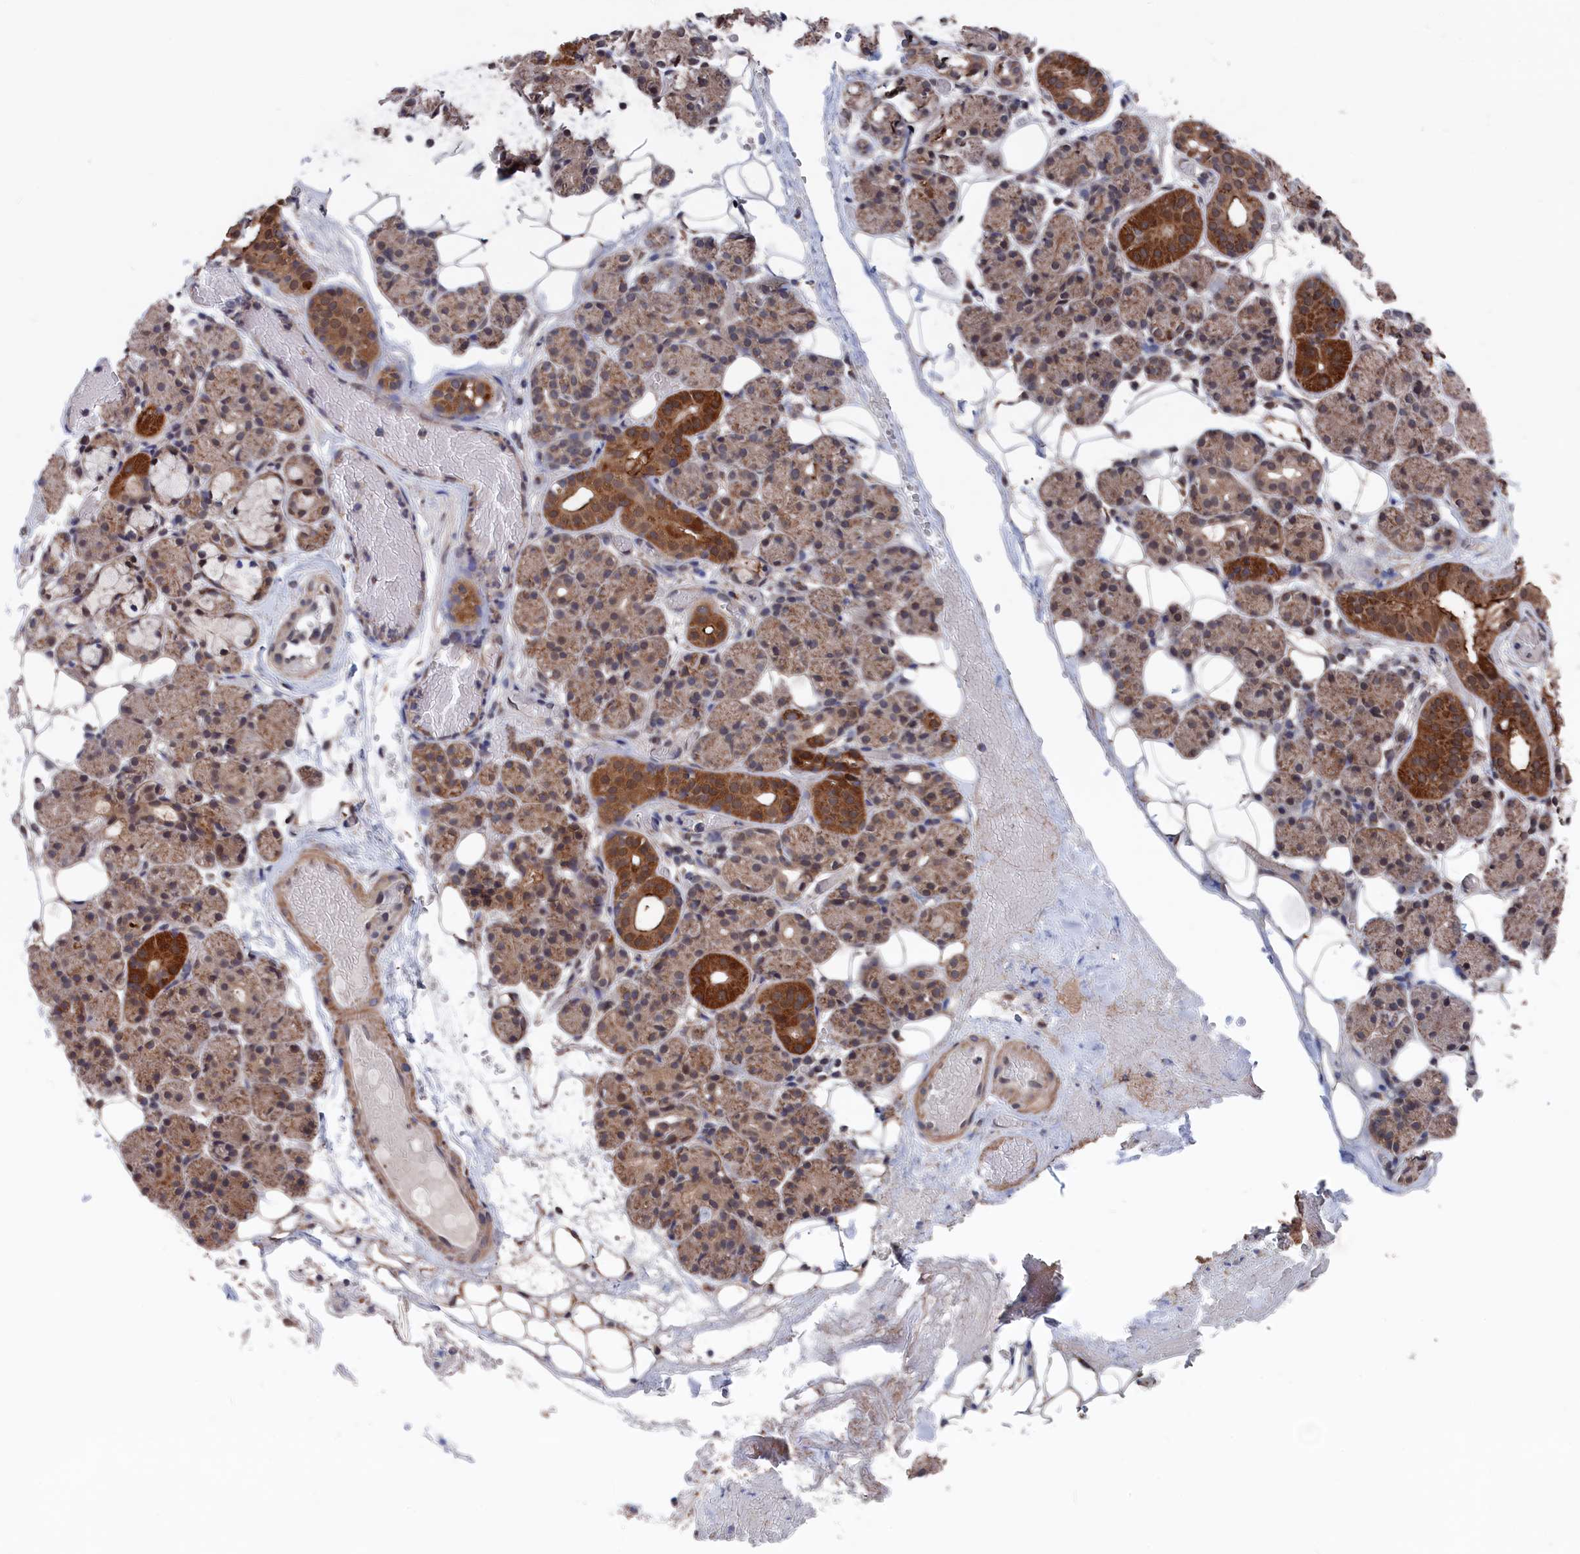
{"staining": {"intensity": "strong", "quantity": "25%-75%", "location": "cytoplasmic/membranous"}, "tissue": "salivary gland", "cell_type": "Glandular cells", "image_type": "normal", "snomed": [{"axis": "morphology", "description": "Normal tissue, NOS"}, {"axis": "topography", "description": "Salivary gland"}], "caption": "Immunohistochemical staining of benign salivary gland exhibits high levels of strong cytoplasmic/membranous positivity in about 25%-75% of glandular cells.", "gene": "PDE12", "patient": {"sex": "male", "age": 63}}